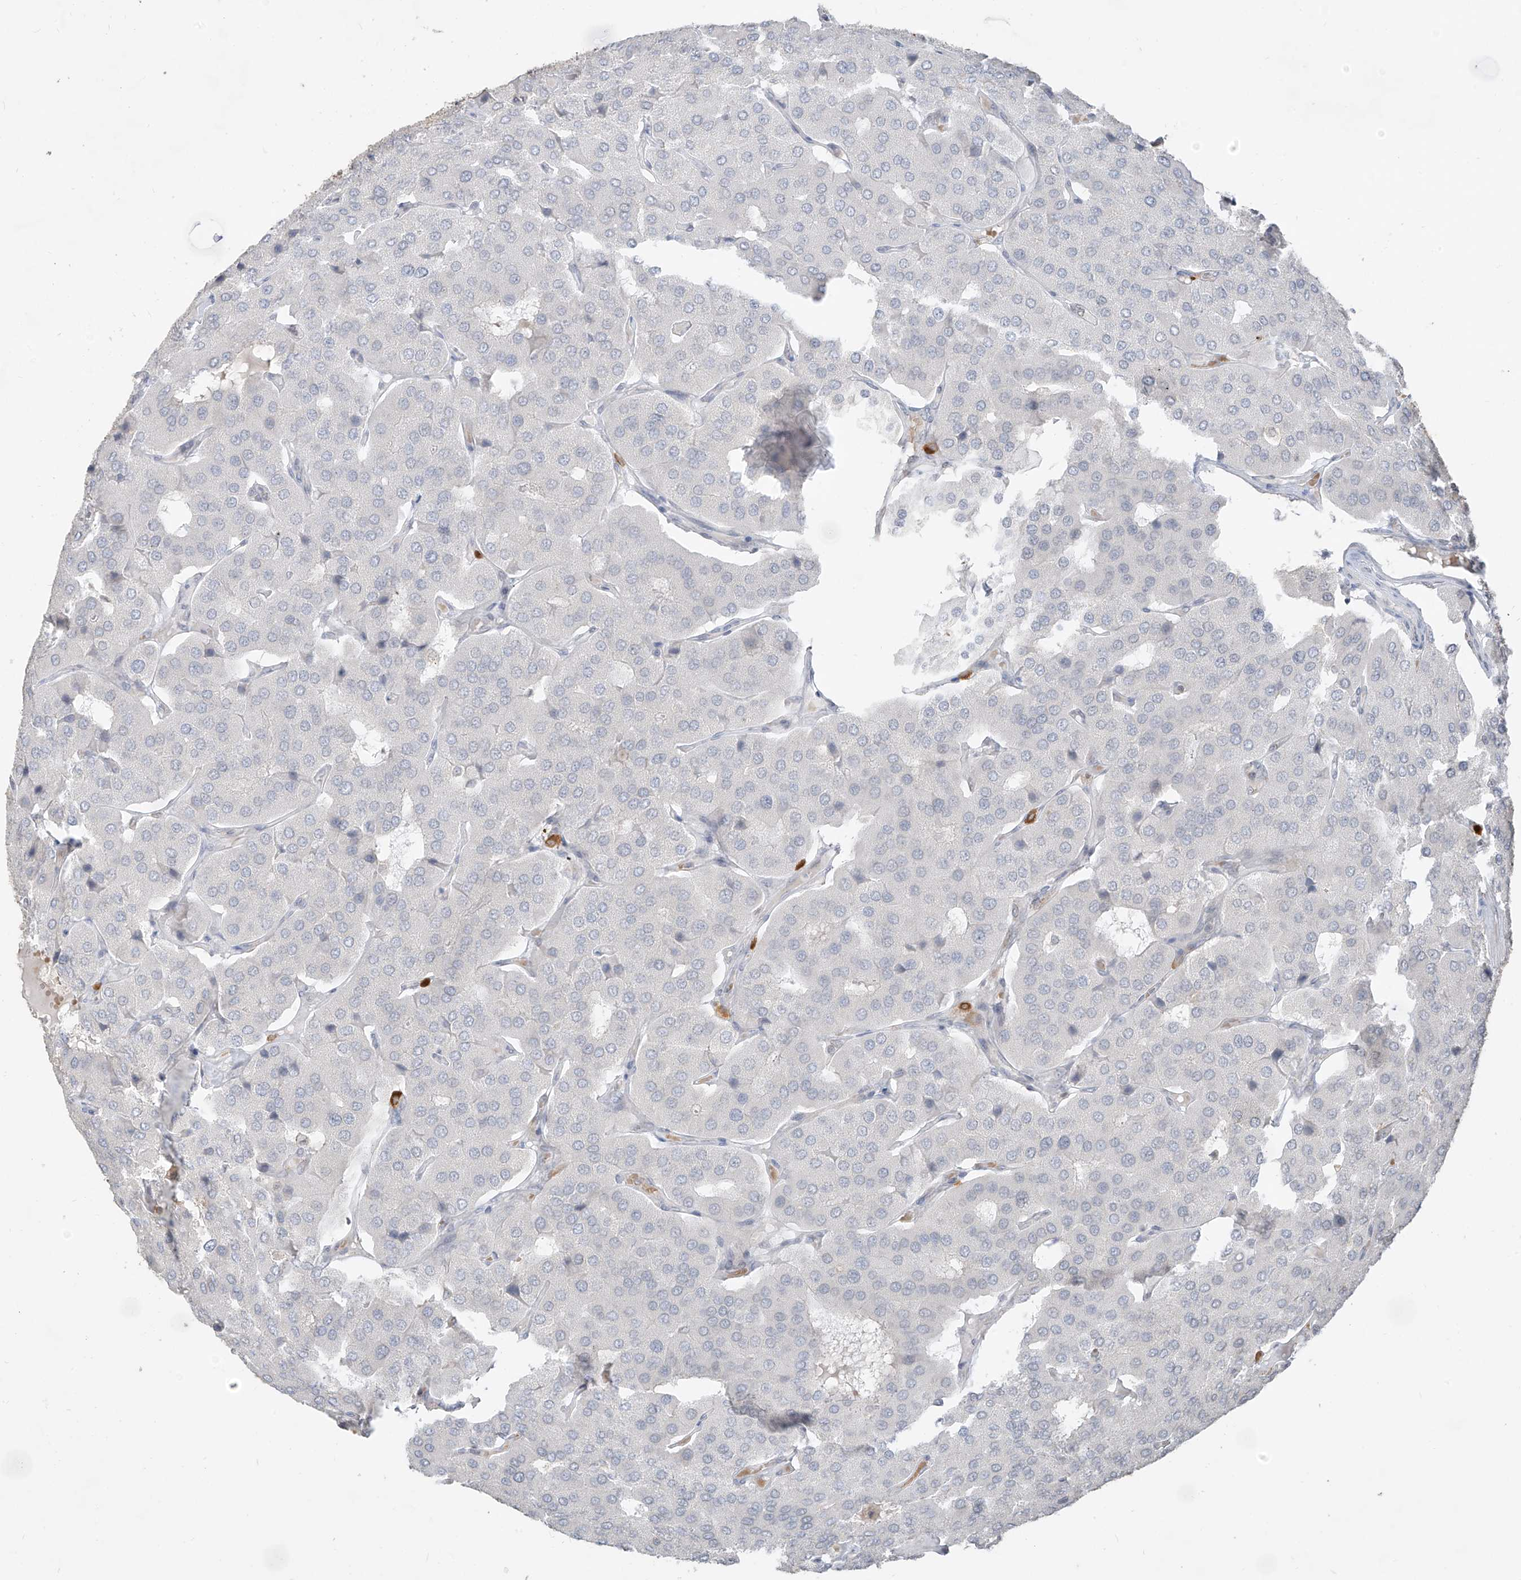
{"staining": {"intensity": "negative", "quantity": "none", "location": "none"}, "tissue": "parathyroid gland", "cell_type": "Glandular cells", "image_type": "normal", "snomed": [{"axis": "morphology", "description": "Normal tissue, NOS"}, {"axis": "morphology", "description": "Adenoma, NOS"}, {"axis": "topography", "description": "Parathyroid gland"}], "caption": "Immunohistochemistry (IHC) histopathology image of benign parathyroid gland: human parathyroid gland stained with DAB exhibits no significant protein expression in glandular cells.", "gene": "ZMYM2", "patient": {"sex": "female", "age": 86}}